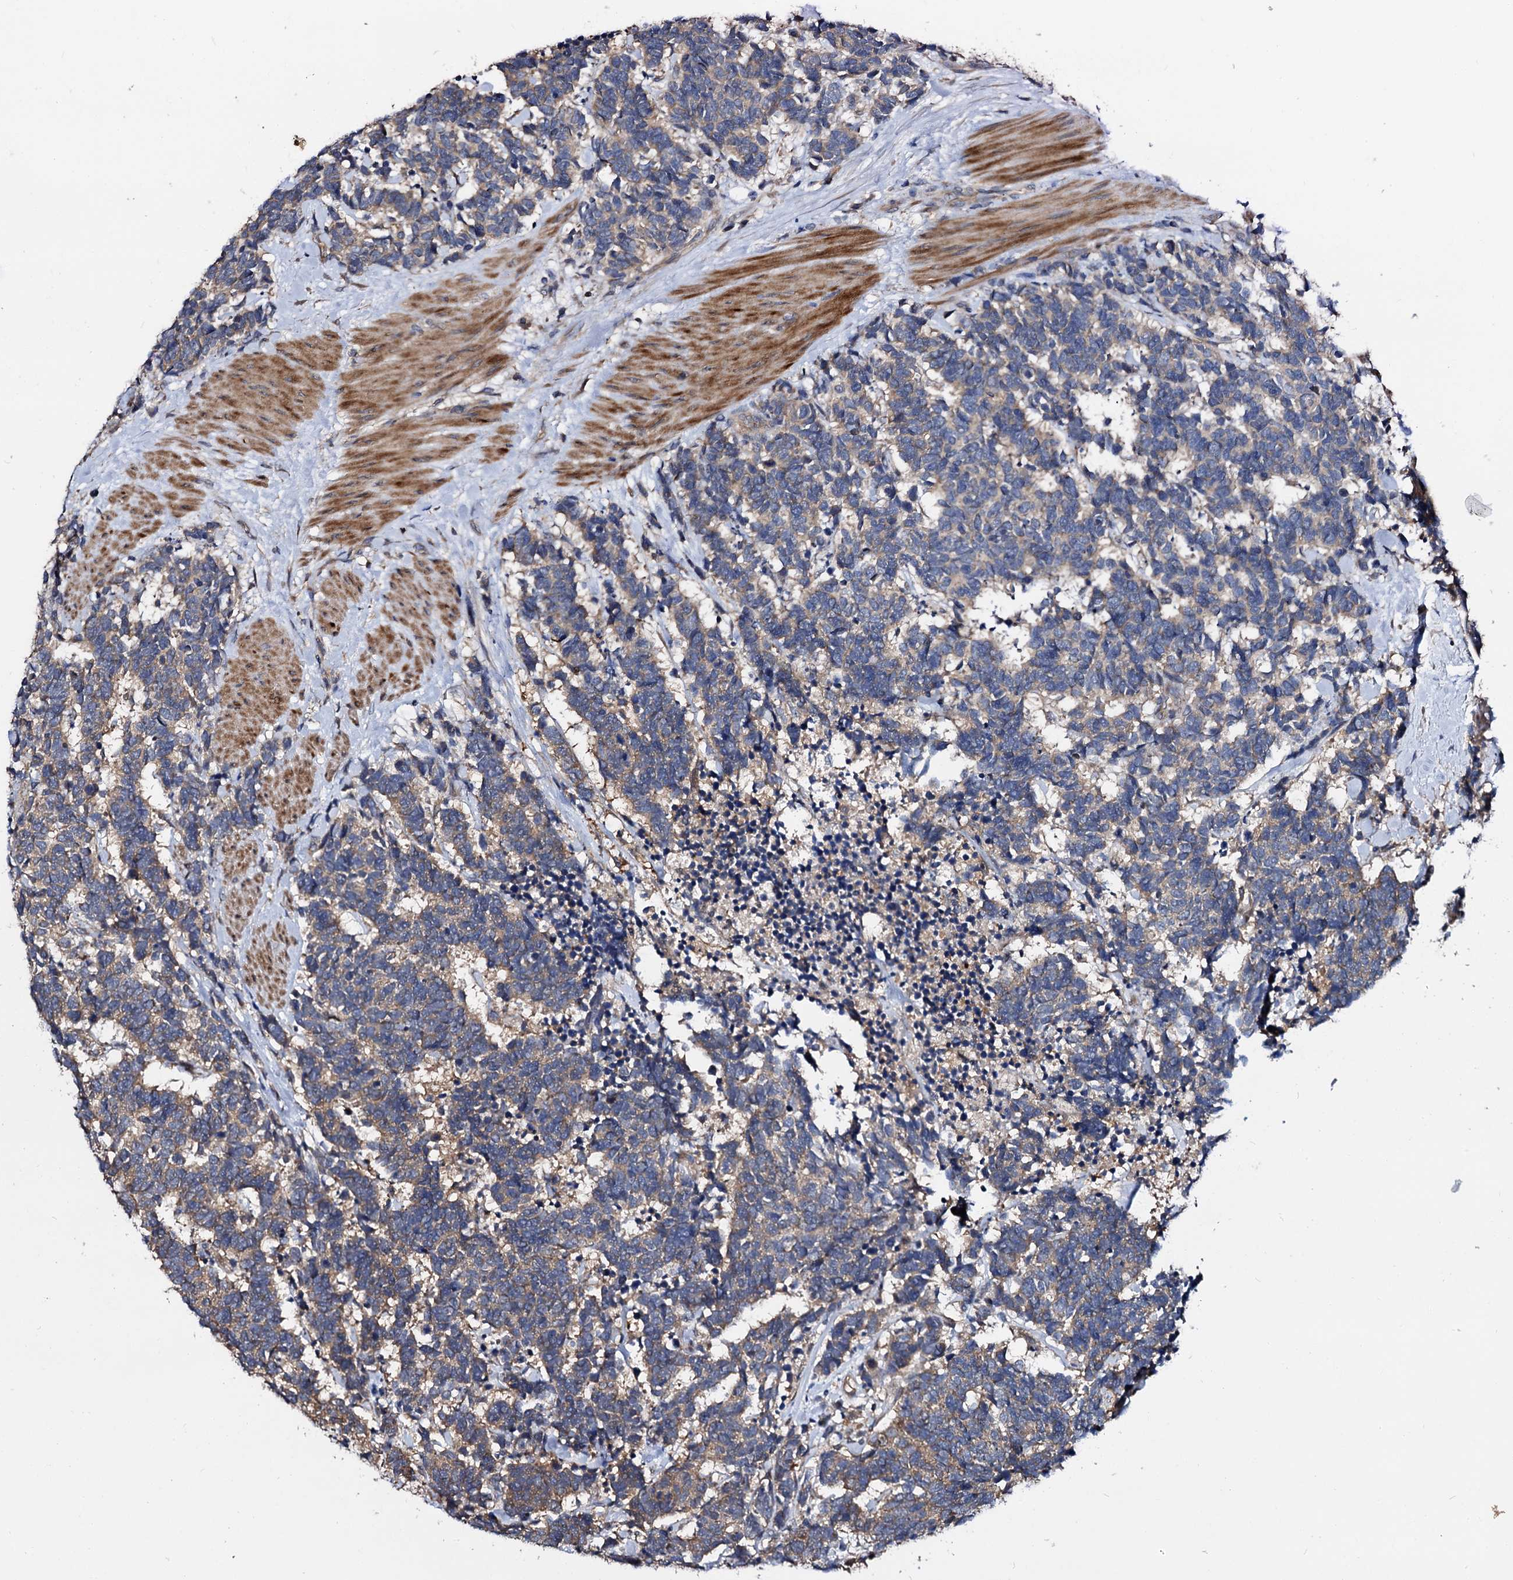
{"staining": {"intensity": "moderate", "quantity": "<25%", "location": "cytoplasmic/membranous"}, "tissue": "carcinoid", "cell_type": "Tumor cells", "image_type": "cancer", "snomed": [{"axis": "morphology", "description": "Carcinoma, NOS"}, {"axis": "morphology", "description": "Carcinoid, malignant, NOS"}, {"axis": "topography", "description": "Urinary bladder"}], "caption": "This is a micrograph of immunohistochemistry staining of carcinoid, which shows moderate expression in the cytoplasmic/membranous of tumor cells.", "gene": "CEP192", "patient": {"sex": "male", "age": 57}}